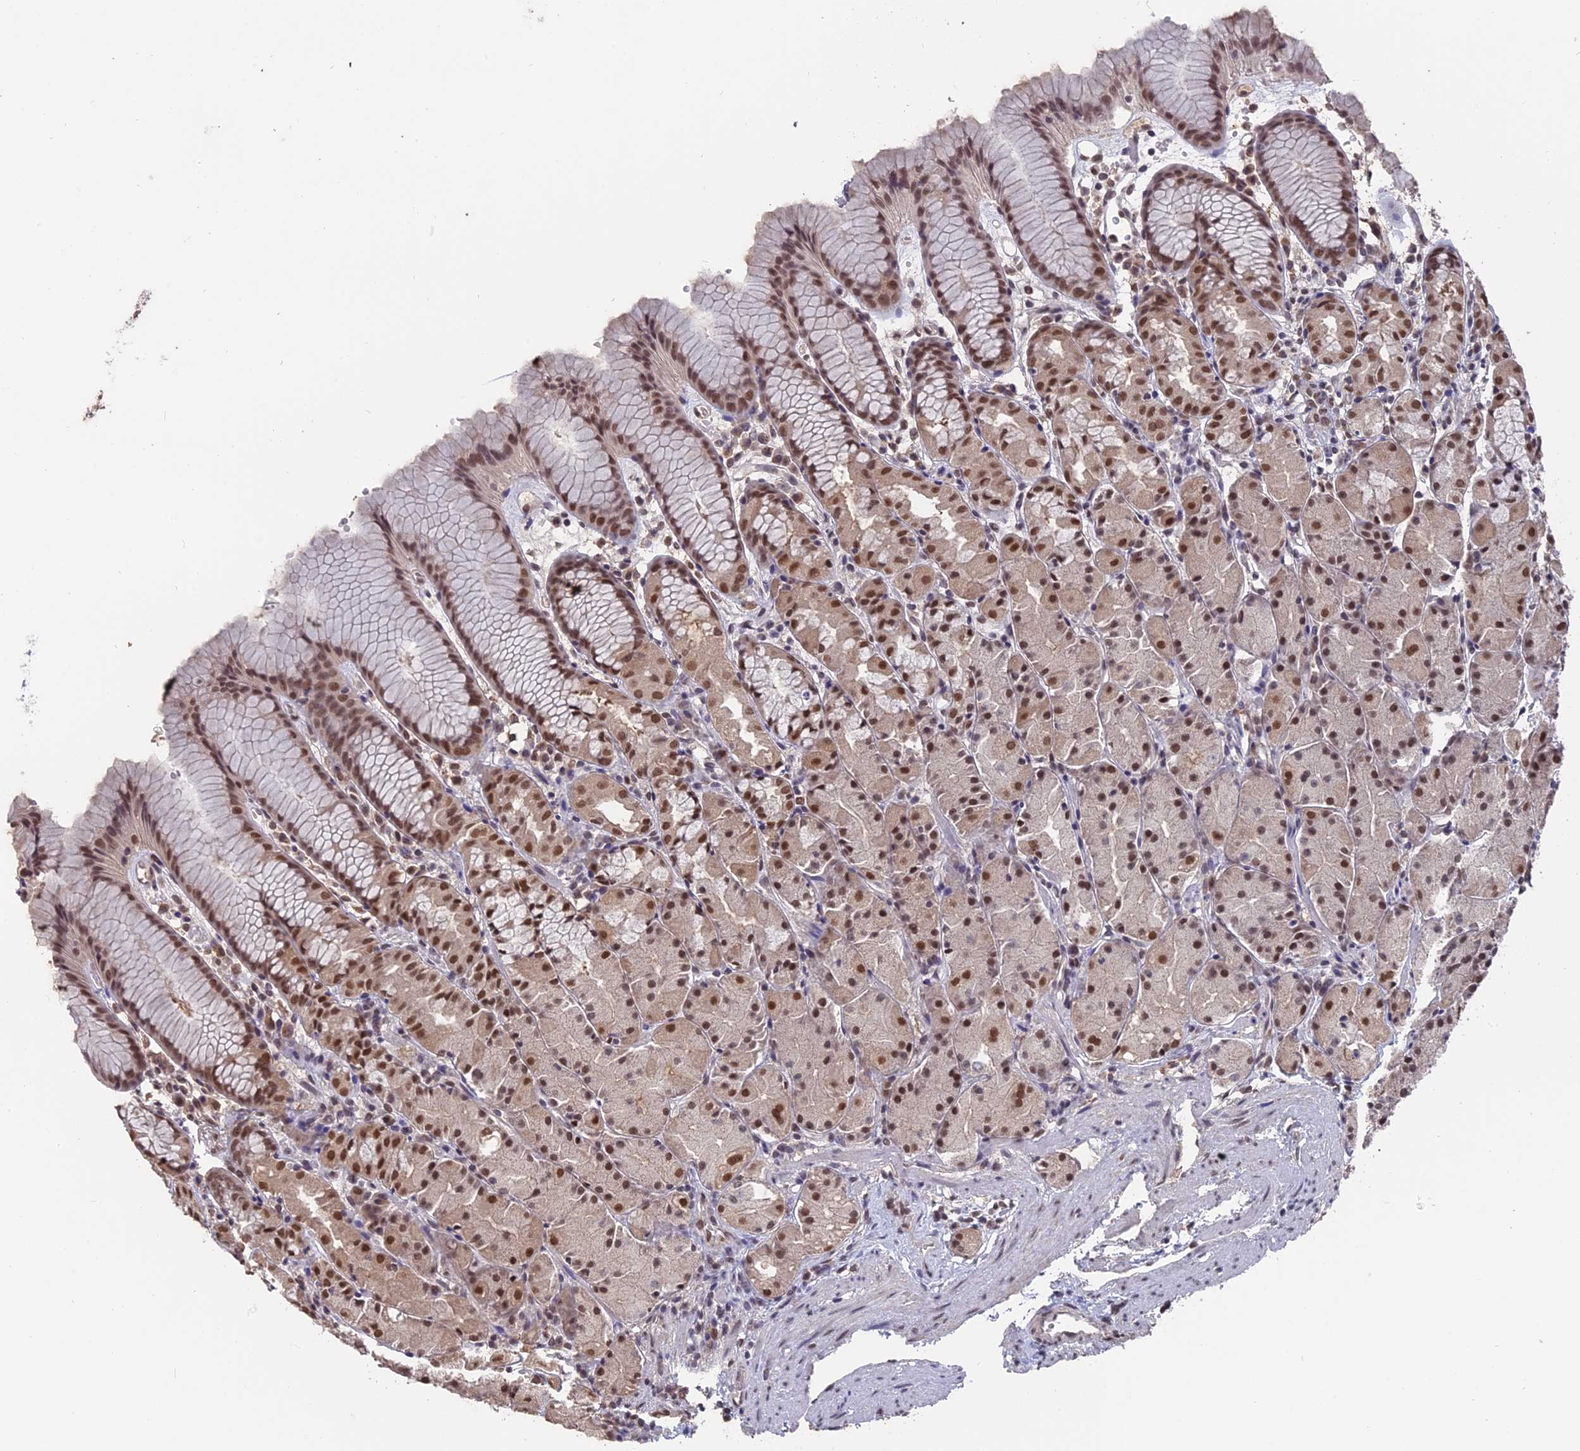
{"staining": {"intensity": "moderate", "quantity": ">75%", "location": "cytoplasmic/membranous,nuclear"}, "tissue": "stomach", "cell_type": "Glandular cells", "image_type": "normal", "snomed": [{"axis": "morphology", "description": "Normal tissue, NOS"}, {"axis": "topography", "description": "Stomach, upper"}], "caption": "Immunohistochemistry (IHC) of unremarkable human stomach shows medium levels of moderate cytoplasmic/membranous,nuclear expression in approximately >75% of glandular cells.", "gene": "NR1H3", "patient": {"sex": "male", "age": 47}}